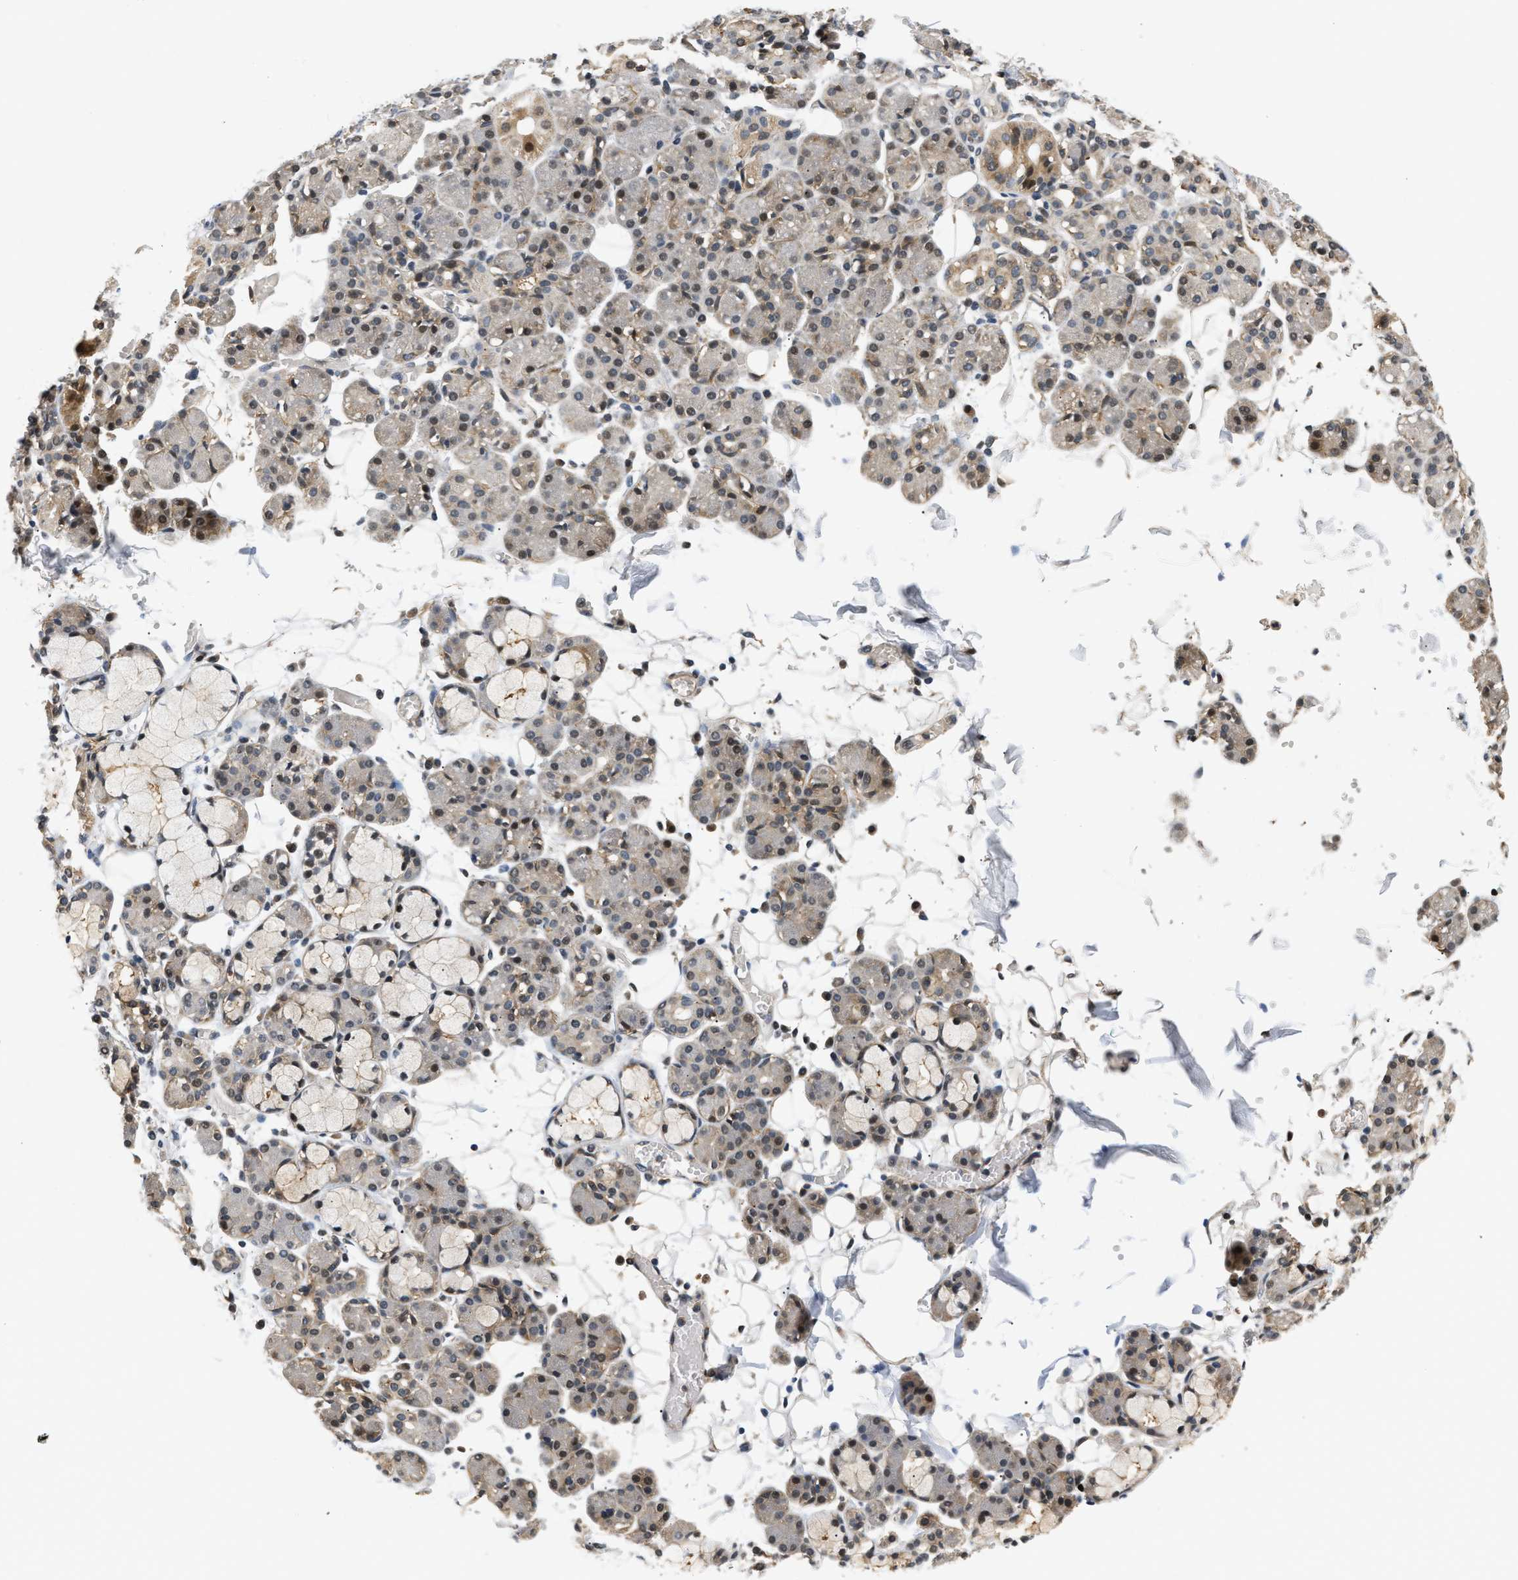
{"staining": {"intensity": "weak", "quantity": "25%-75%", "location": "cytoplasmic/membranous"}, "tissue": "salivary gland", "cell_type": "Glandular cells", "image_type": "normal", "snomed": [{"axis": "morphology", "description": "Normal tissue, NOS"}, {"axis": "topography", "description": "Salivary gland"}], "caption": "Protein staining of benign salivary gland displays weak cytoplasmic/membranous expression in approximately 25%-75% of glandular cells.", "gene": "LARP6", "patient": {"sex": "male", "age": 63}}